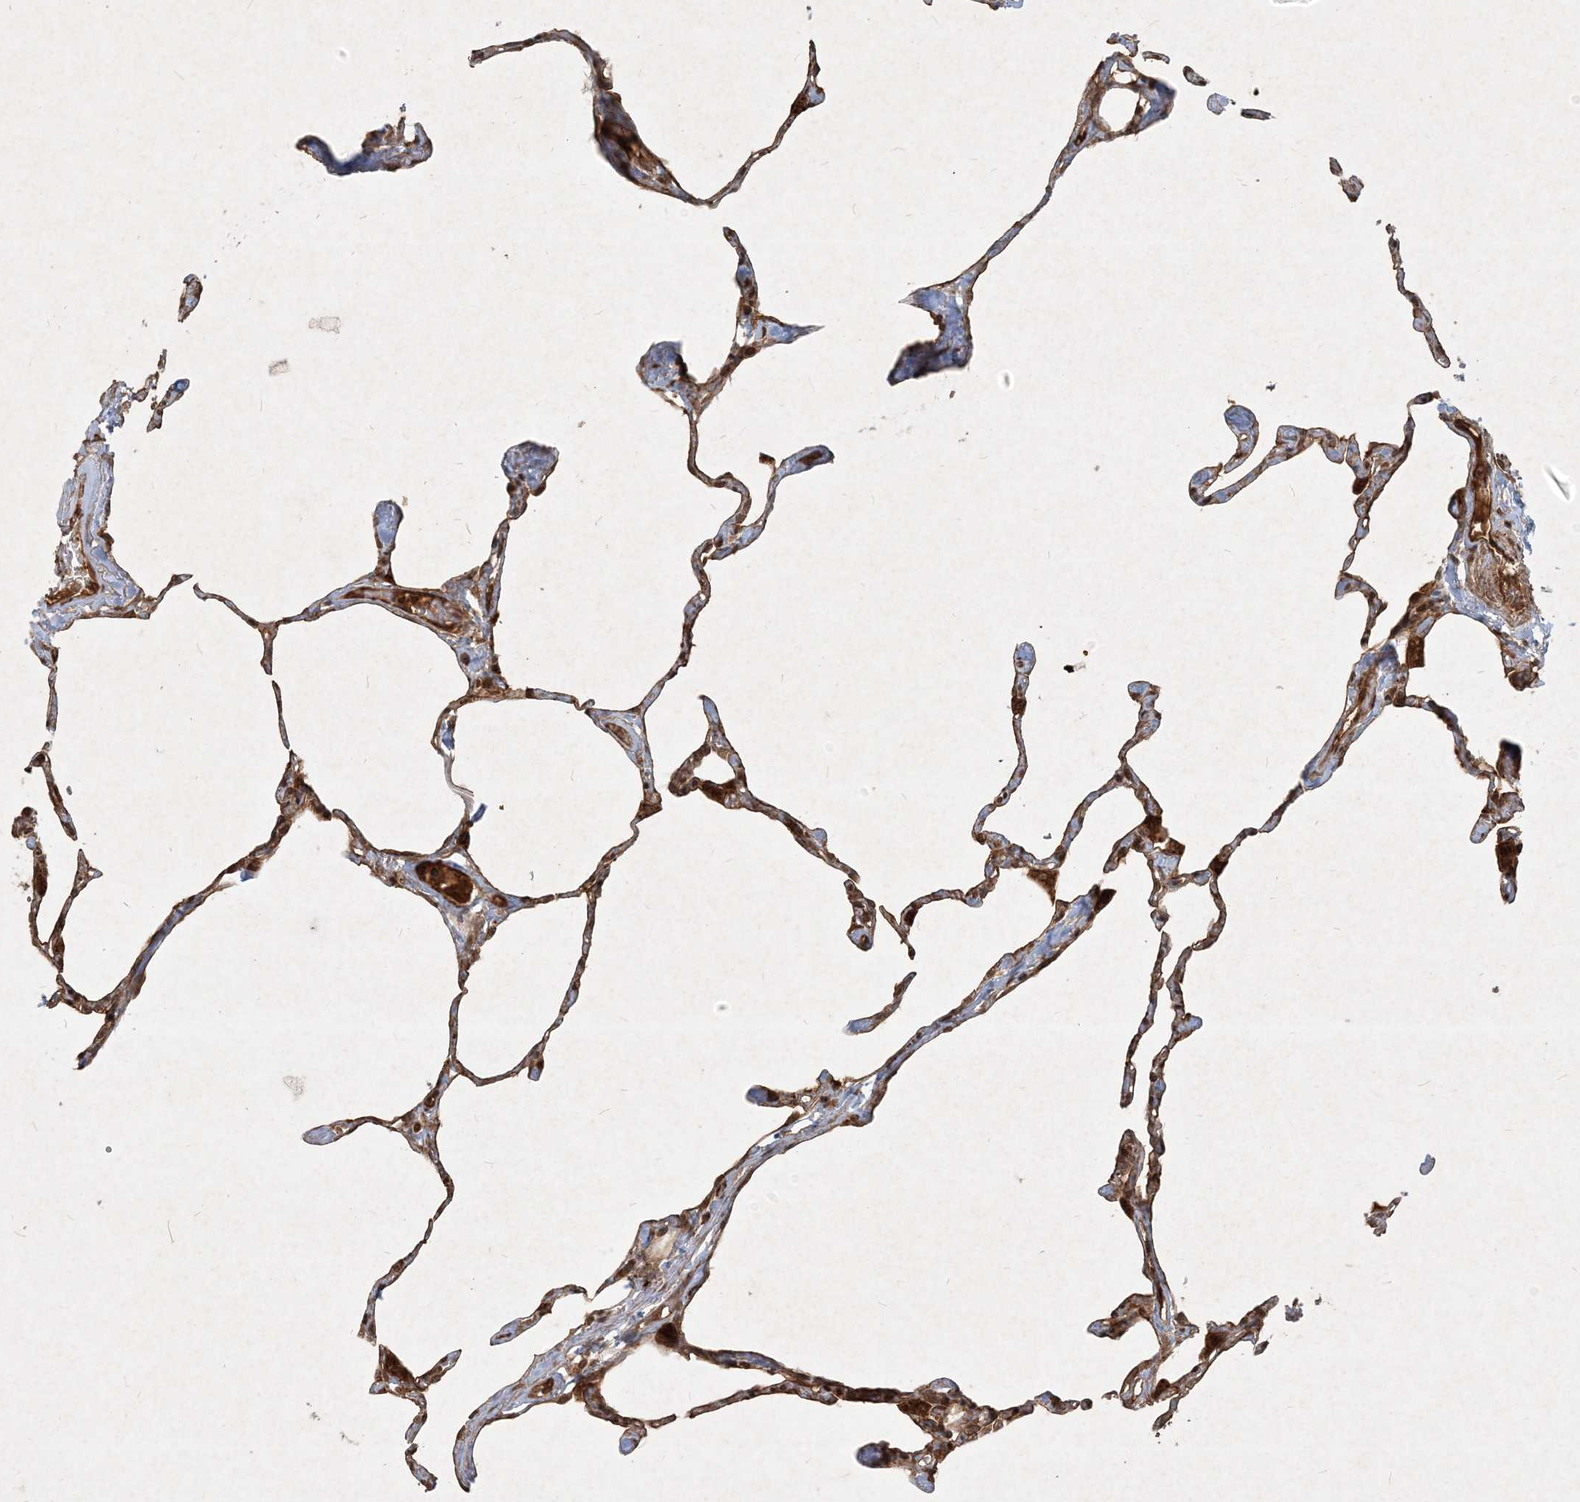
{"staining": {"intensity": "moderate", "quantity": ">75%", "location": "cytoplasmic/membranous"}, "tissue": "lung", "cell_type": "Alveolar cells", "image_type": "normal", "snomed": [{"axis": "morphology", "description": "Normal tissue, NOS"}, {"axis": "topography", "description": "Lung"}], "caption": "Immunohistochemistry (IHC) staining of normal lung, which reveals medium levels of moderate cytoplasmic/membranous positivity in approximately >75% of alveolar cells indicating moderate cytoplasmic/membranous protein expression. The staining was performed using DAB (brown) for protein detection and nuclei were counterstained in hematoxylin (blue).", "gene": "NARS1", "patient": {"sex": "male", "age": 65}}